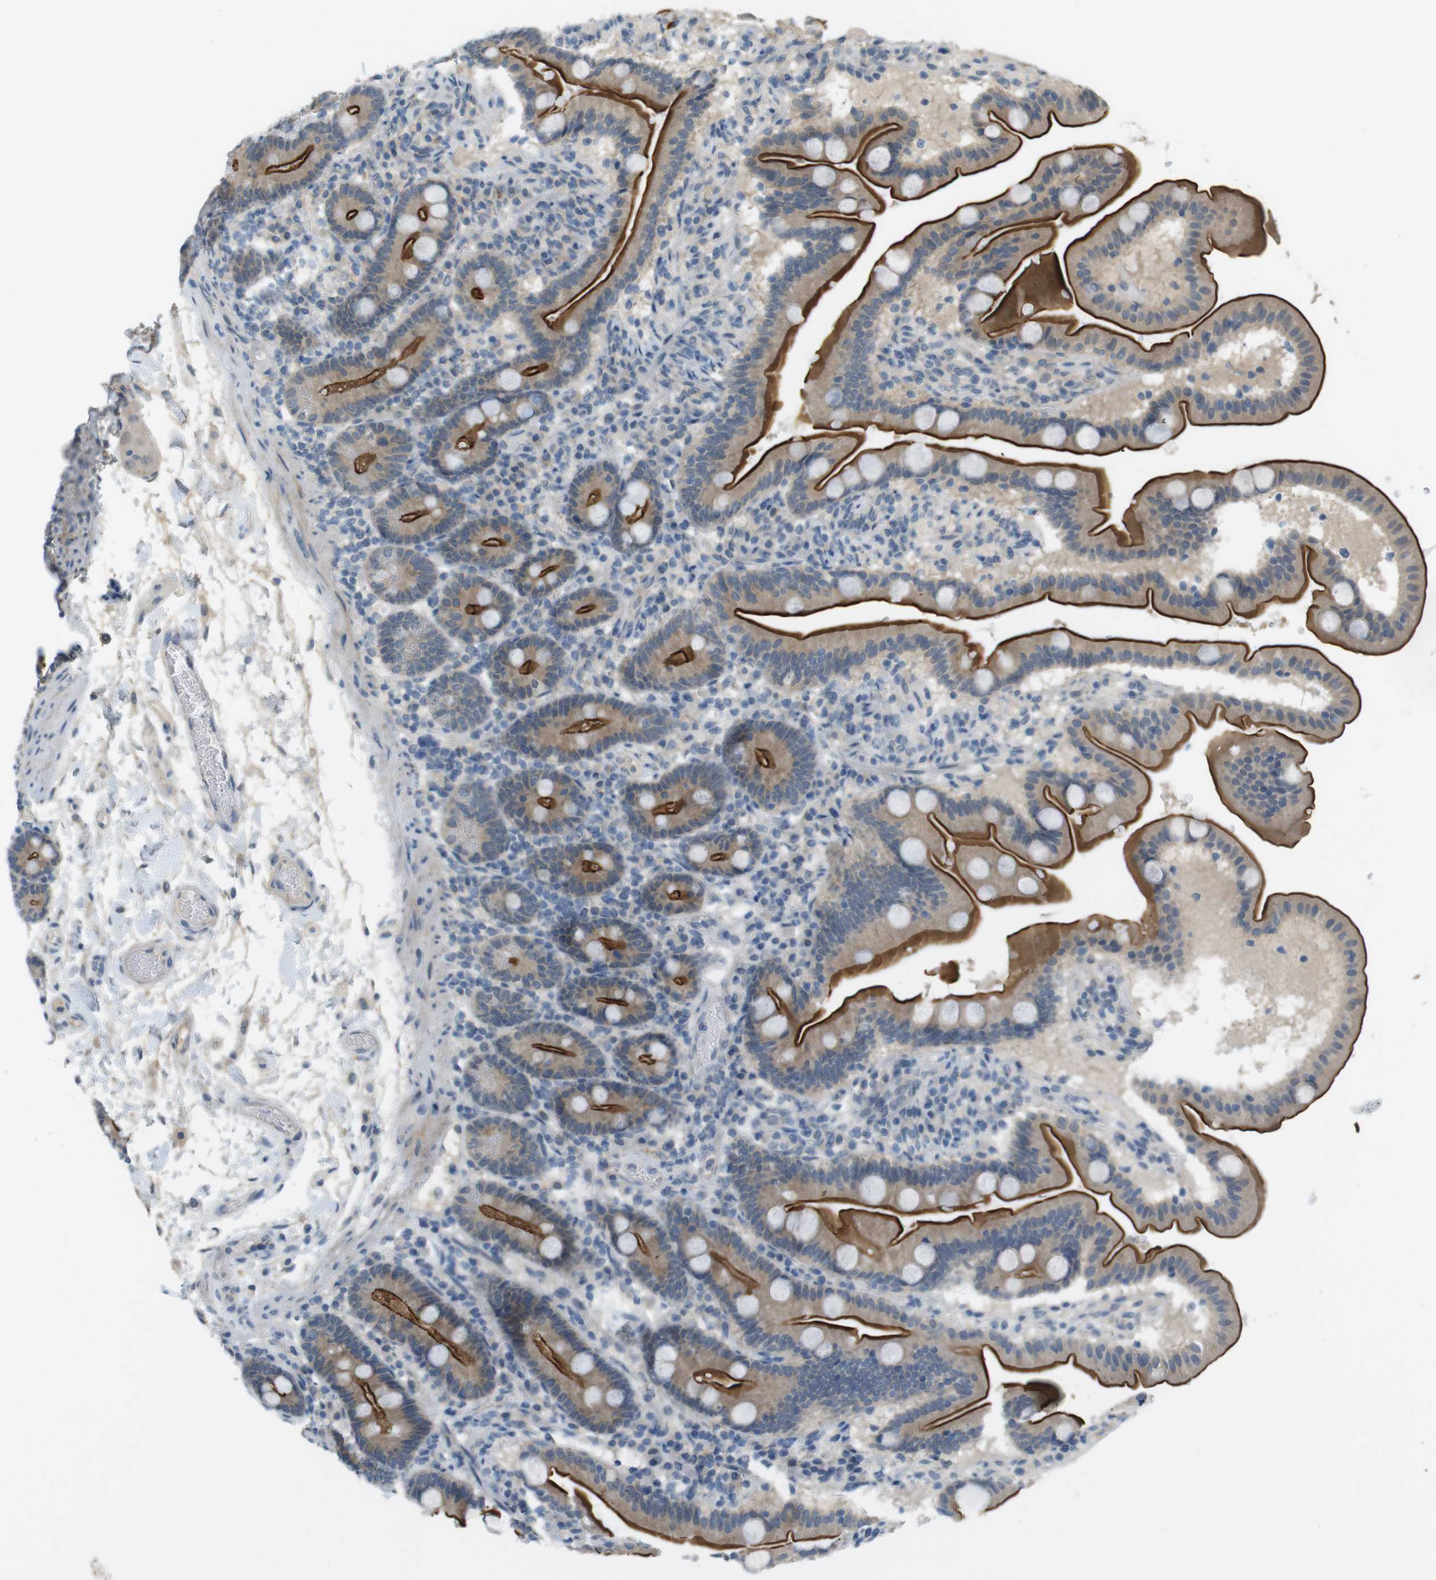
{"staining": {"intensity": "moderate", "quantity": ">75%", "location": "cytoplasmic/membranous"}, "tissue": "duodenum", "cell_type": "Glandular cells", "image_type": "normal", "snomed": [{"axis": "morphology", "description": "Normal tissue, NOS"}, {"axis": "topography", "description": "Duodenum"}], "caption": "Immunohistochemistry (DAB) staining of benign duodenum shows moderate cytoplasmic/membranous protein expression in approximately >75% of glandular cells.", "gene": "UGT8", "patient": {"sex": "male", "age": 54}}